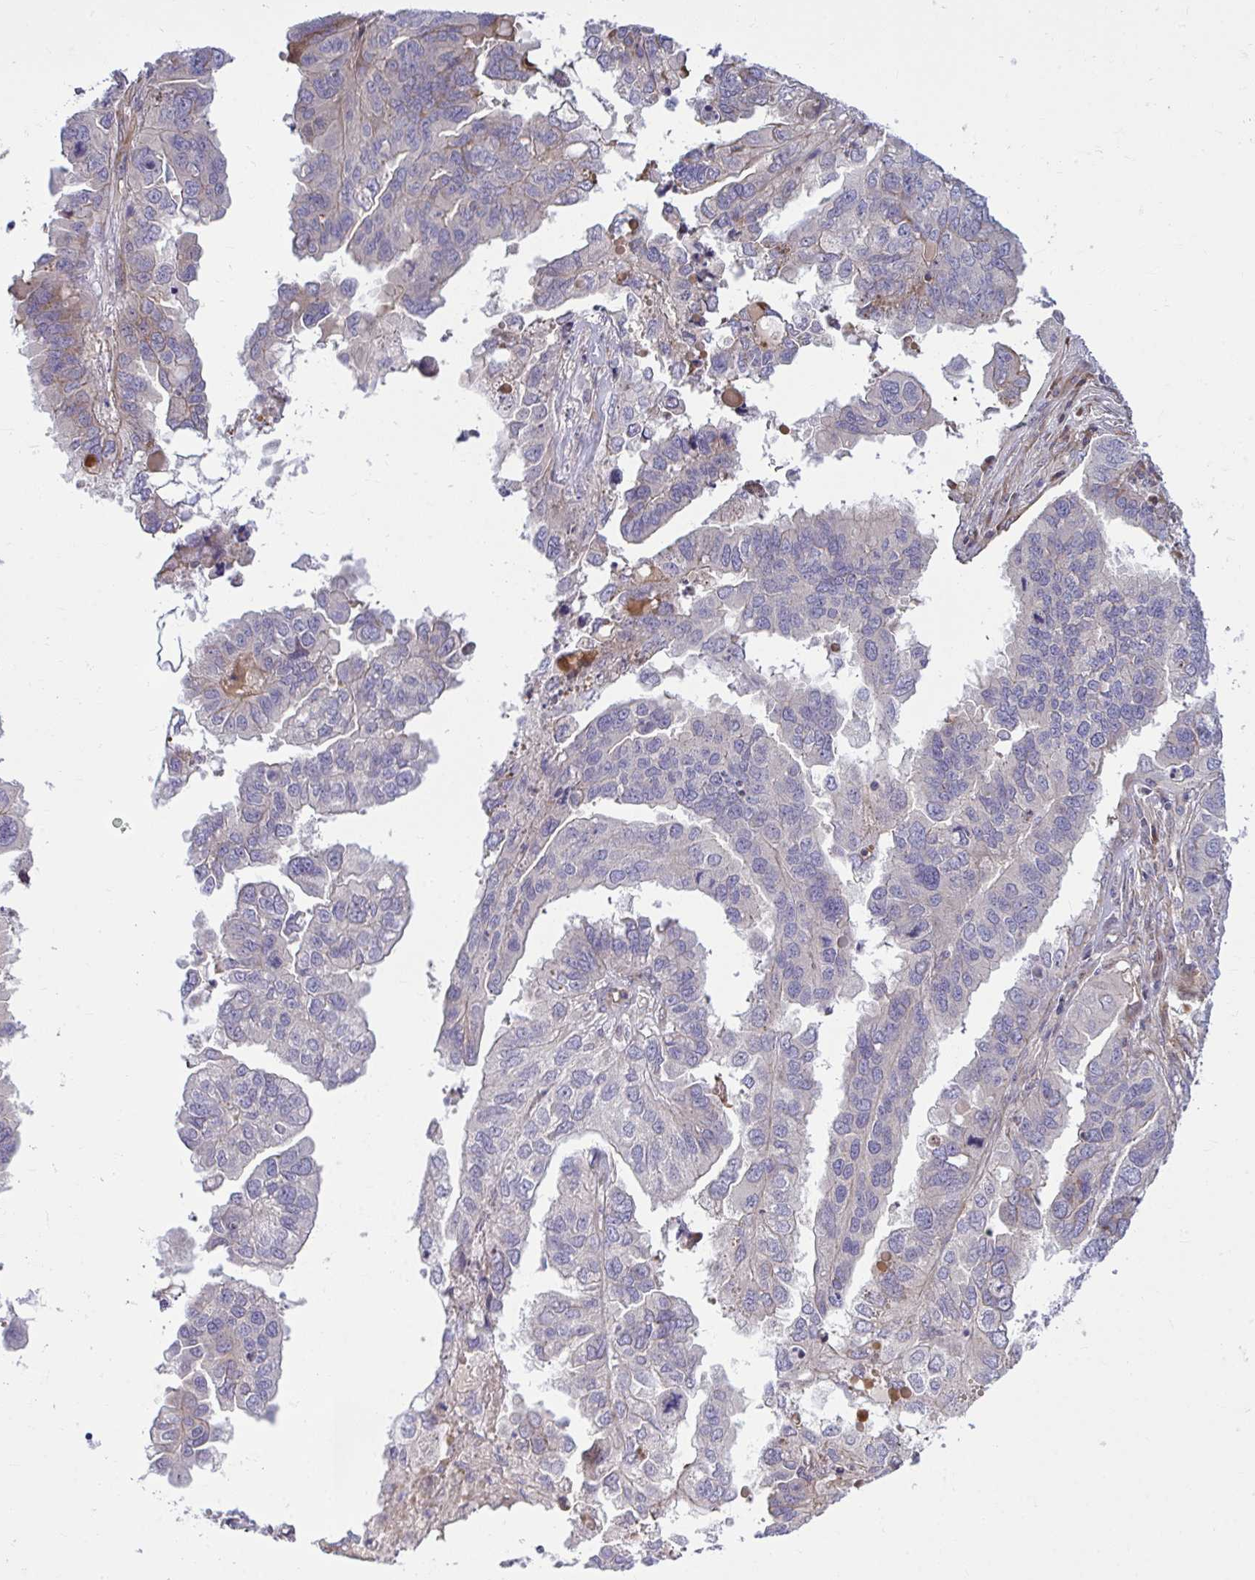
{"staining": {"intensity": "weak", "quantity": "<25%", "location": "cytoplasmic/membranous"}, "tissue": "ovarian cancer", "cell_type": "Tumor cells", "image_type": "cancer", "snomed": [{"axis": "morphology", "description": "Cystadenocarcinoma, serous, NOS"}, {"axis": "topography", "description": "Ovary"}], "caption": "Serous cystadenocarcinoma (ovarian) stained for a protein using immunohistochemistry demonstrates no positivity tumor cells.", "gene": "ZSCAN9", "patient": {"sex": "female", "age": 79}}